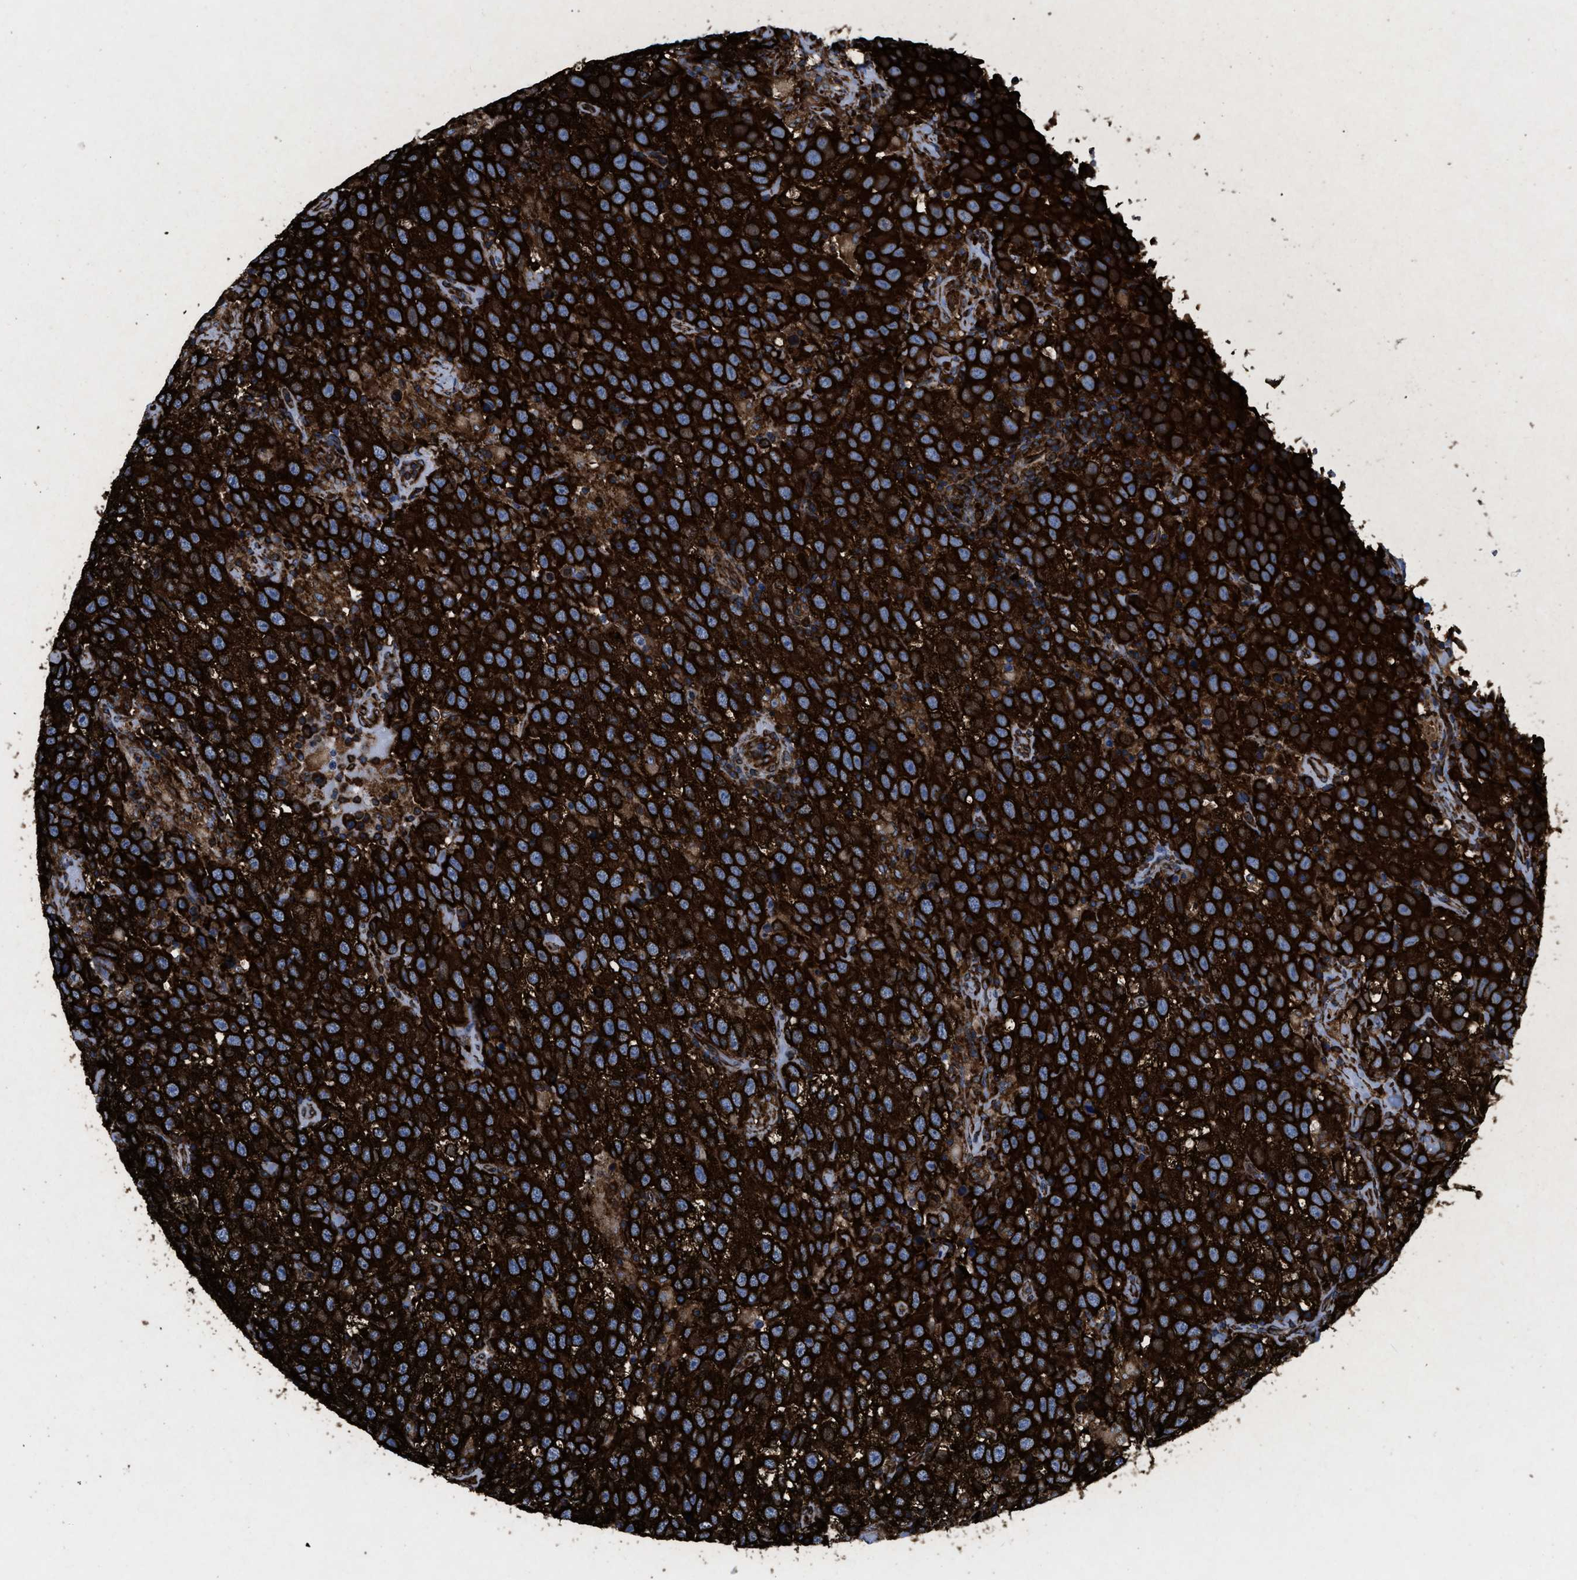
{"staining": {"intensity": "strong", "quantity": ">75%", "location": "cytoplasmic/membranous"}, "tissue": "testis cancer", "cell_type": "Tumor cells", "image_type": "cancer", "snomed": [{"axis": "morphology", "description": "Seminoma, NOS"}, {"axis": "topography", "description": "Testis"}], "caption": "Seminoma (testis) tissue shows strong cytoplasmic/membranous expression in about >75% of tumor cells Nuclei are stained in blue.", "gene": "CAPRIN1", "patient": {"sex": "male", "age": 41}}